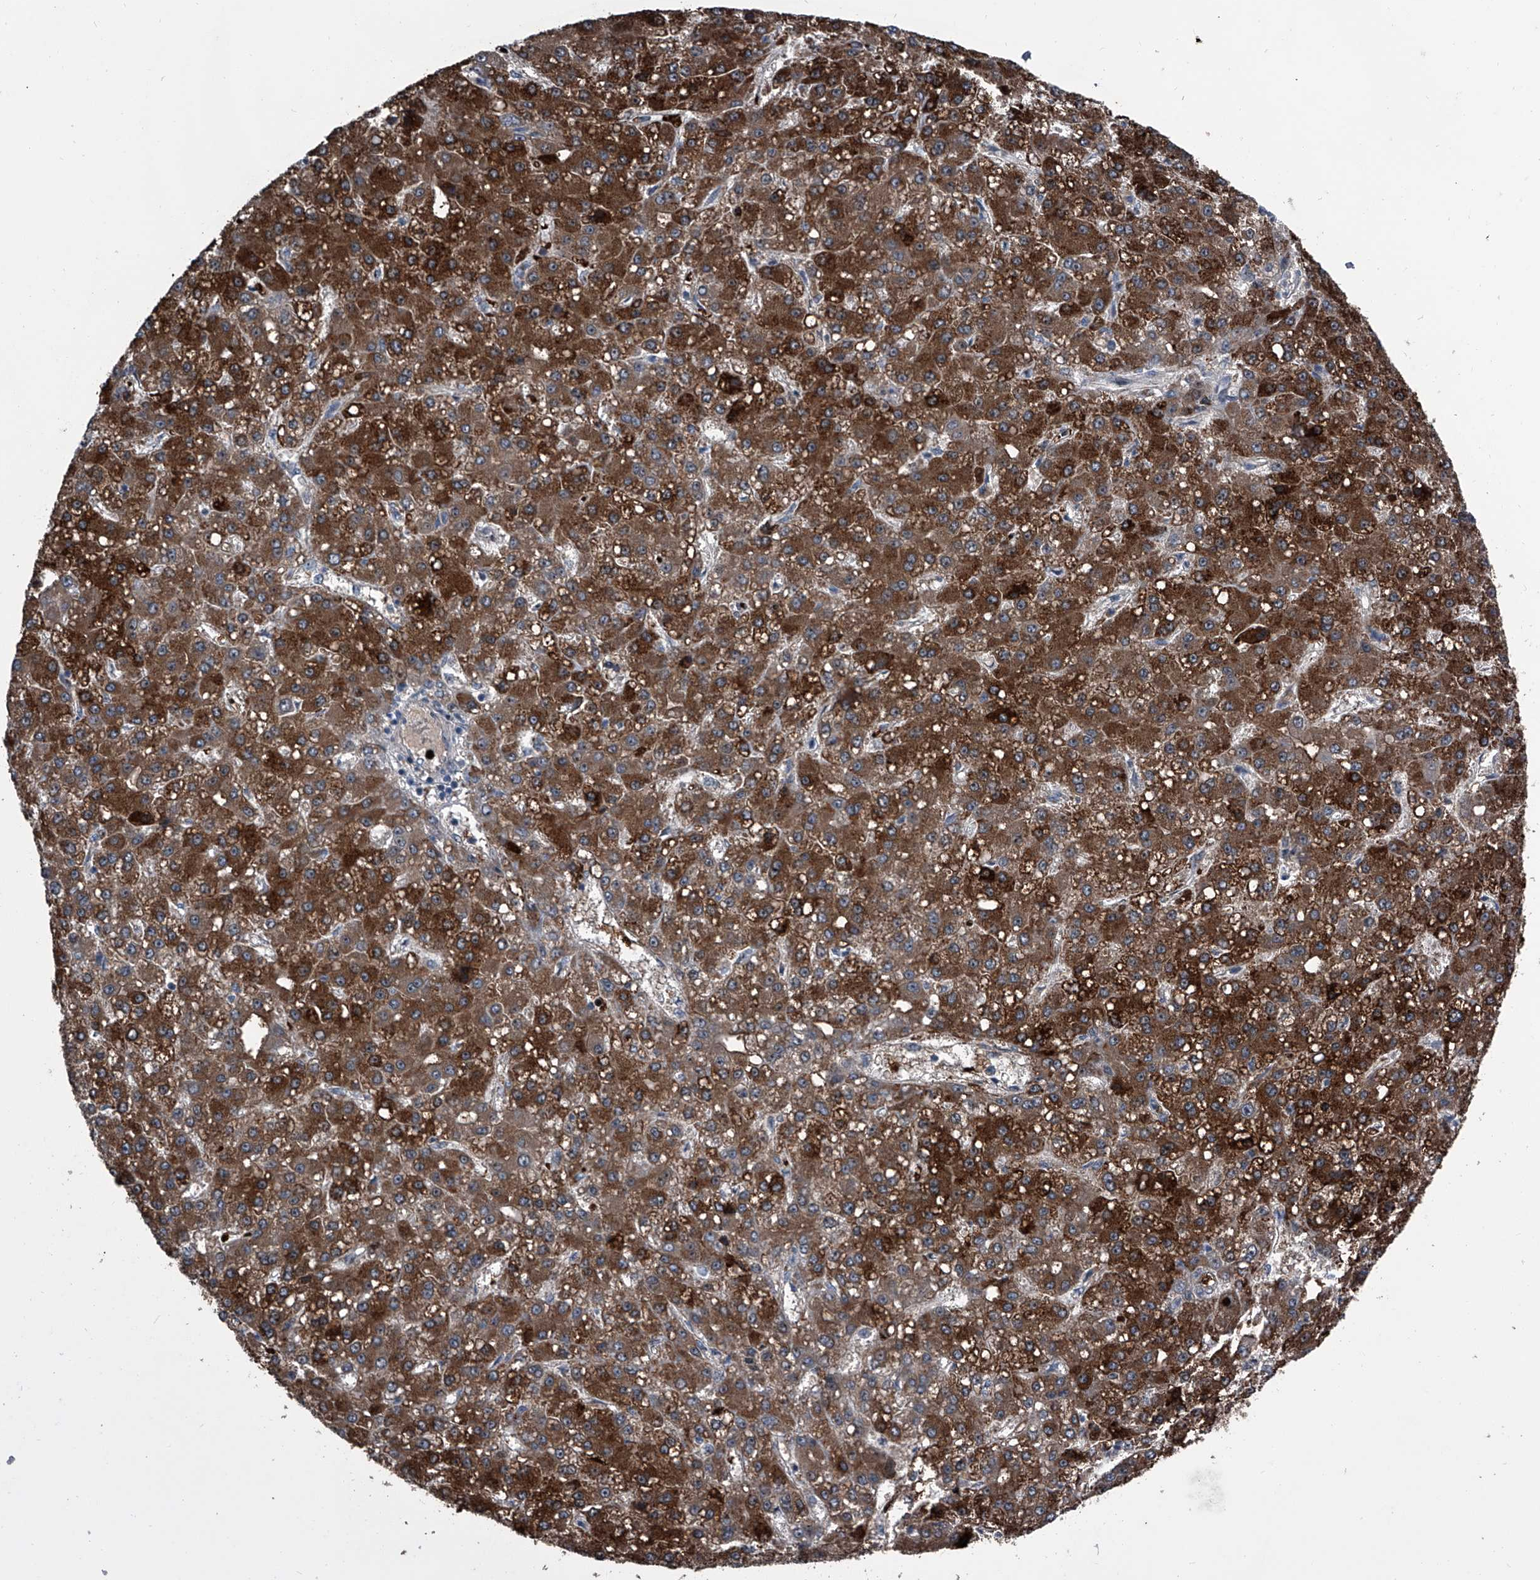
{"staining": {"intensity": "strong", "quantity": ">75%", "location": "cytoplasmic/membranous"}, "tissue": "liver cancer", "cell_type": "Tumor cells", "image_type": "cancer", "snomed": [{"axis": "morphology", "description": "Carcinoma, Hepatocellular, NOS"}, {"axis": "topography", "description": "Liver"}], "caption": "Hepatocellular carcinoma (liver) stained with IHC reveals strong cytoplasmic/membranous positivity in approximately >75% of tumor cells. (Stains: DAB (3,3'-diaminobenzidine) in brown, nuclei in blue, Microscopy: brightfield microscopy at high magnification).", "gene": "CEP85L", "patient": {"sex": "male", "age": 67}}